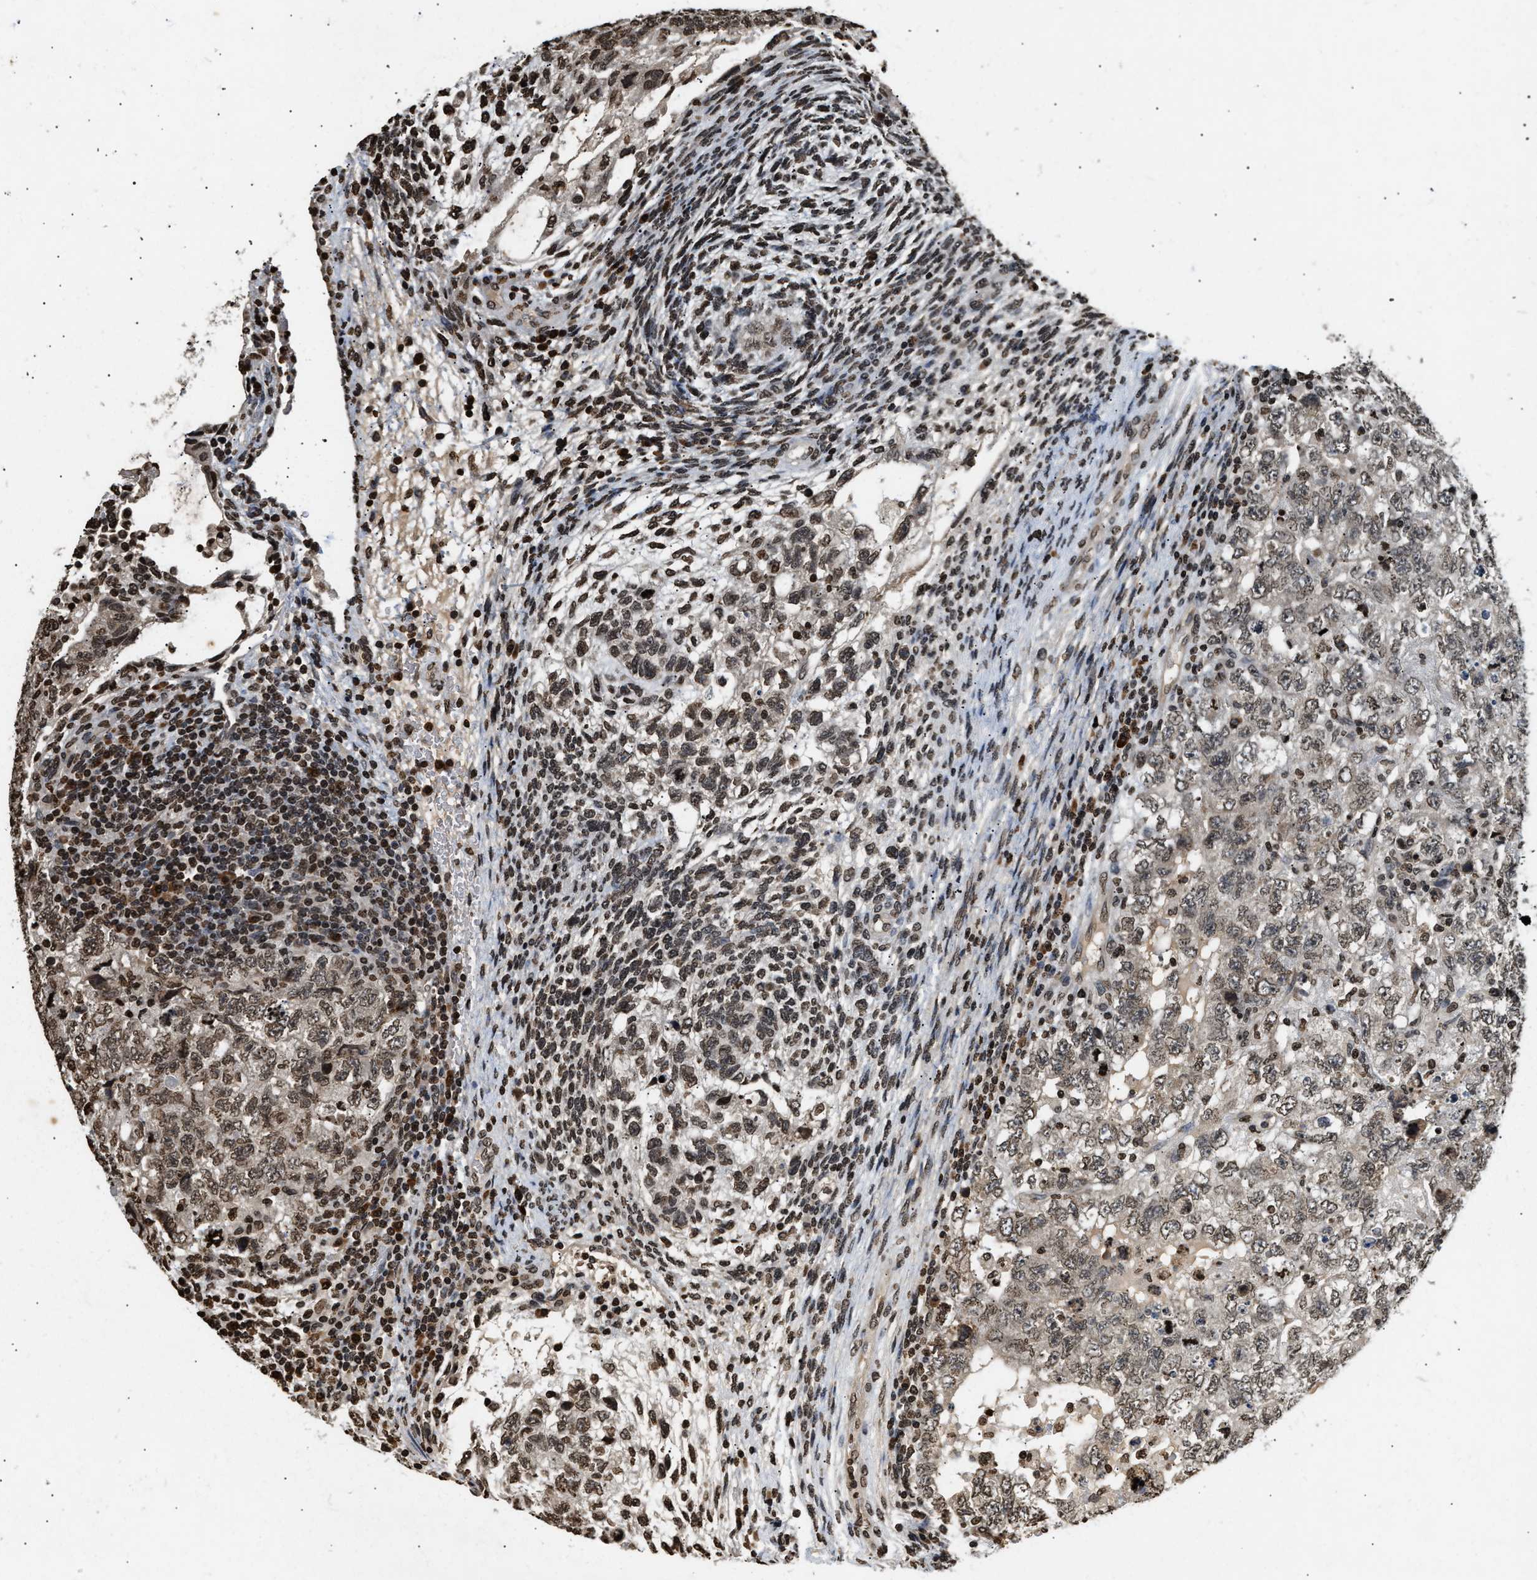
{"staining": {"intensity": "weak", "quantity": ">75%", "location": "cytoplasmic/membranous,nuclear"}, "tissue": "testis cancer", "cell_type": "Tumor cells", "image_type": "cancer", "snomed": [{"axis": "morphology", "description": "Carcinoma, Embryonal, NOS"}, {"axis": "topography", "description": "Testis"}], "caption": "Embryonal carcinoma (testis) stained for a protein (brown) demonstrates weak cytoplasmic/membranous and nuclear positive expression in approximately >75% of tumor cells.", "gene": "DNASE1L3", "patient": {"sex": "male", "age": 36}}